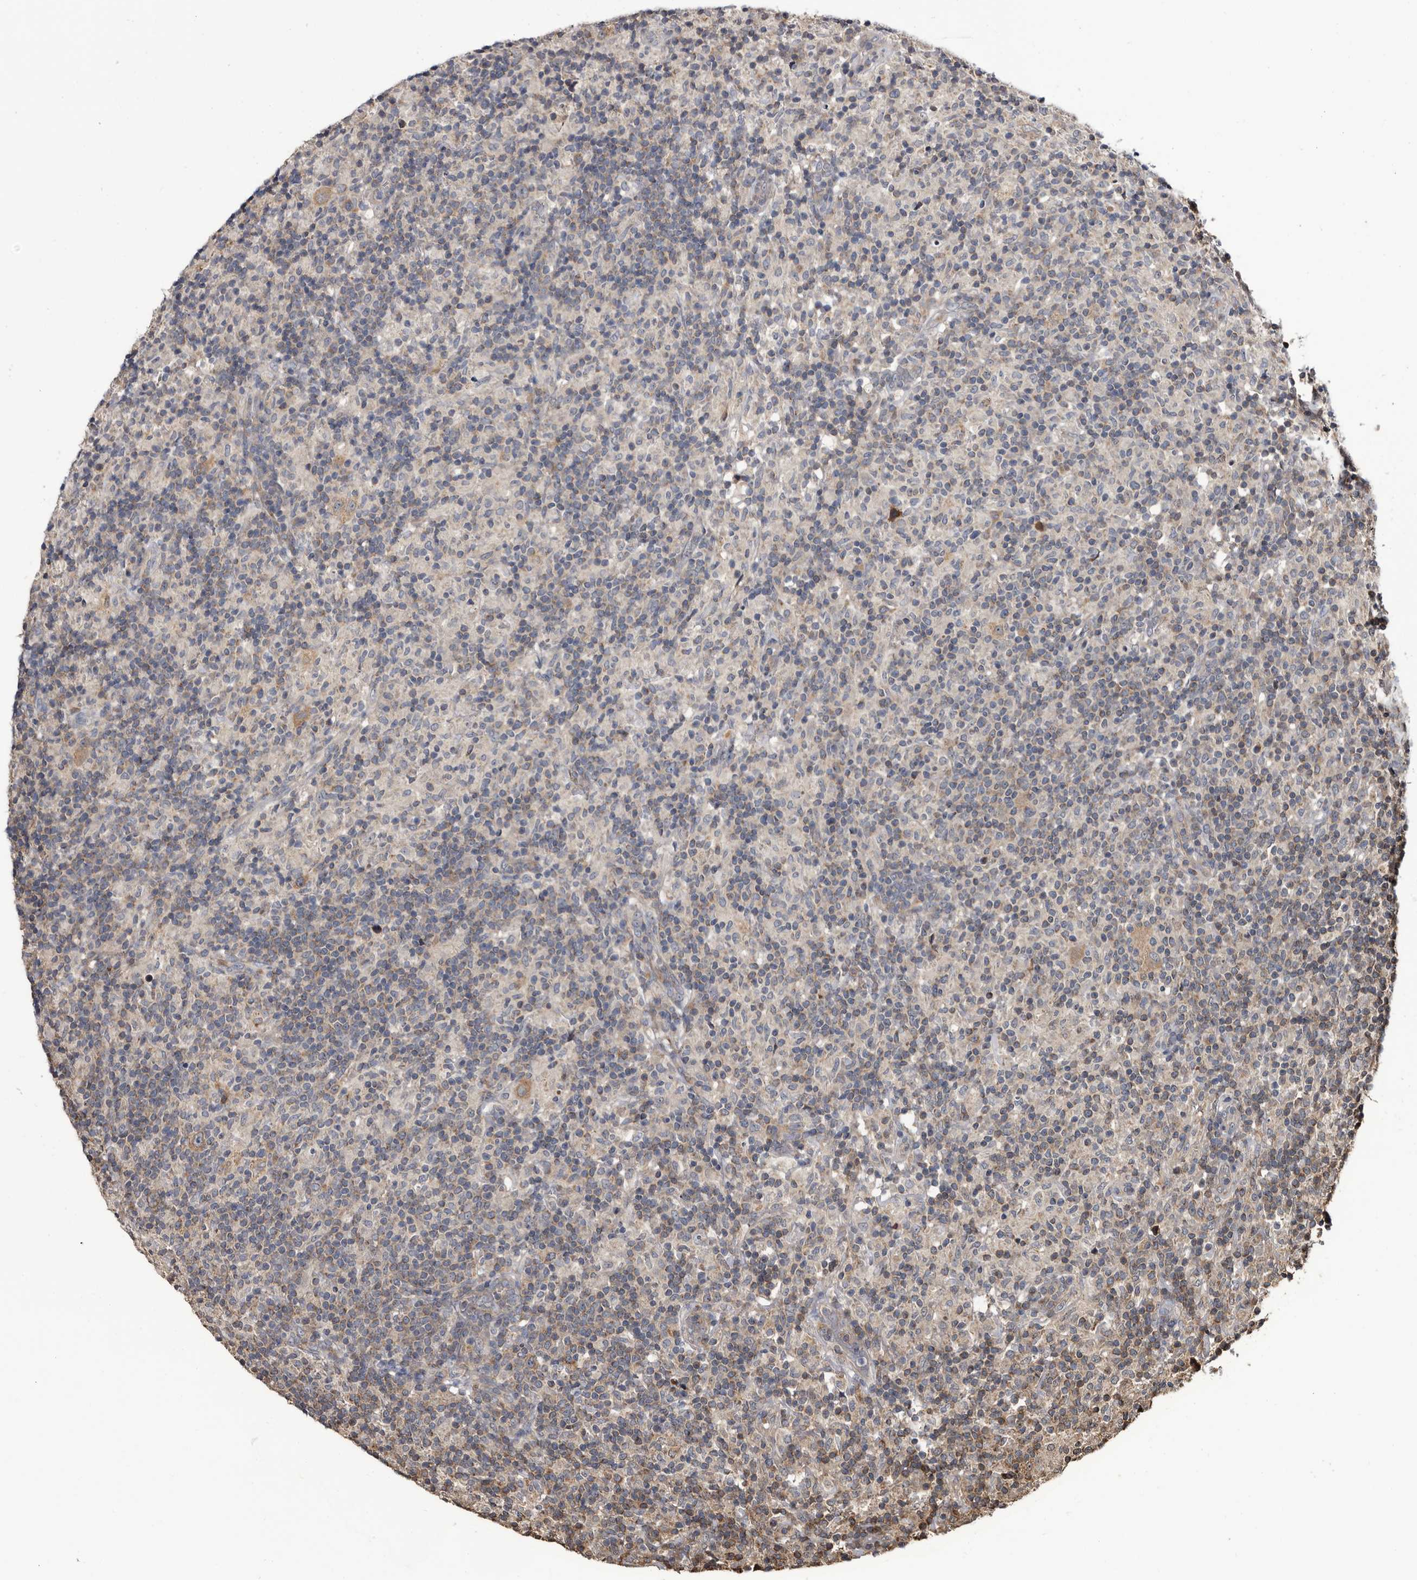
{"staining": {"intensity": "moderate", "quantity": ">75%", "location": "cytoplasmic/membranous"}, "tissue": "lymphoma", "cell_type": "Tumor cells", "image_type": "cancer", "snomed": [{"axis": "morphology", "description": "Hodgkin's disease, NOS"}, {"axis": "topography", "description": "Lymph node"}], "caption": "Protein expression analysis of lymphoma shows moderate cytoplasmic/membranous positivity in about >75% of tumor cells. (DAB IHC, brown staining for protein, blue staining for nuclei).", "gene": "TTI2", "patient": {"sex": "male", "age": 70}}